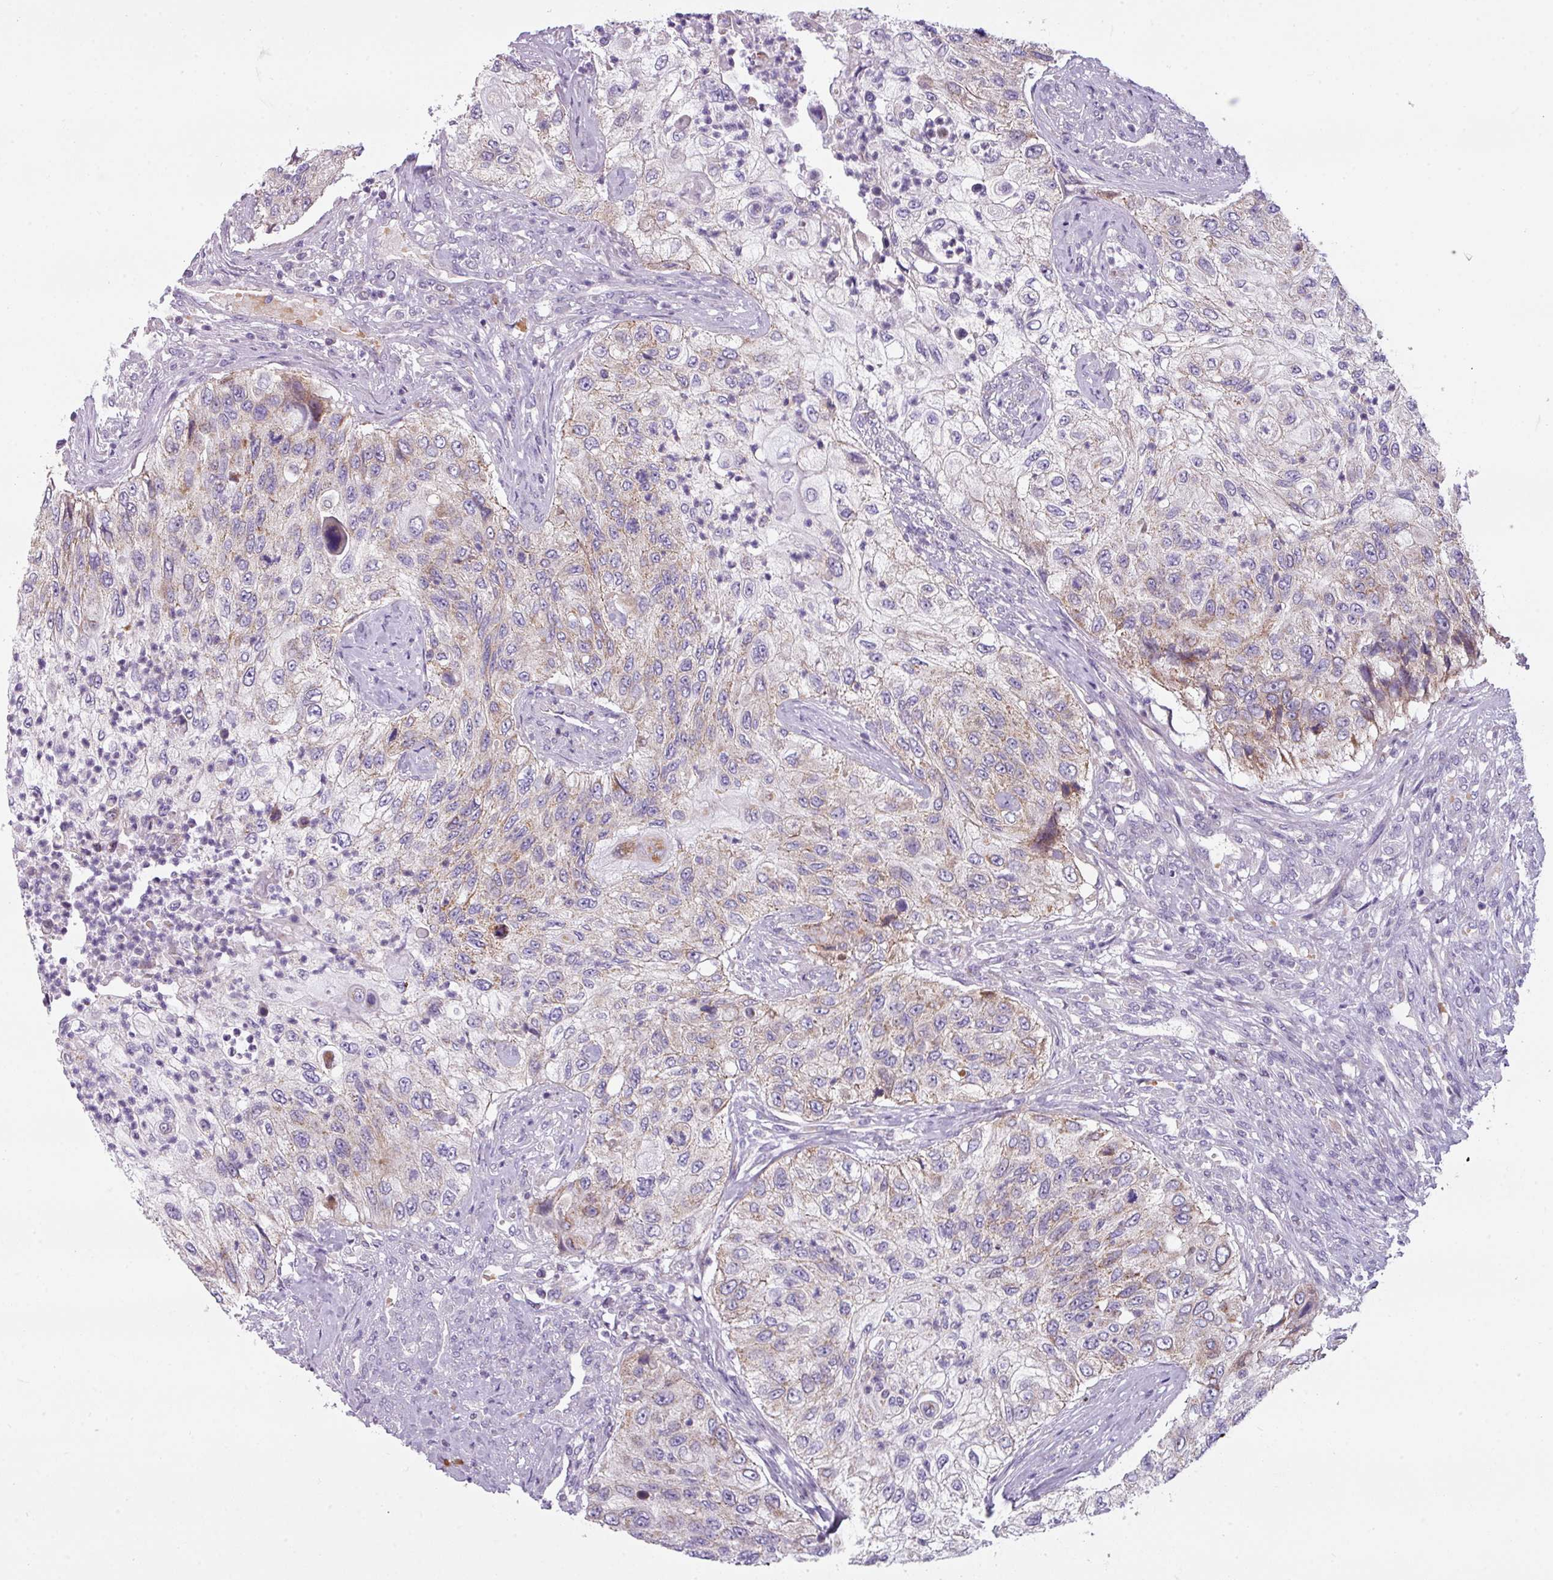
{"staining": {"intensity": "weak", "quantity": "25%-75%", "location": "cytoplasmic/membranous"}, "tissue": "urothelial cancer", "cell_type": "Tumor cells", "image_type": "cancer", "snomed": [{"axis": "morphology", "description": "Urothelial carcinoma, High grade"}, {"axis": "topography", "description": "Urinary bladder"}], "caption": "Immunohistochemical staining of human high-grade urothelial carcinoma reveals low levels of weak cytoplasmic/membranous expression in about 25%-75% of tumor cells.", "gene": "C2orf68", "patient": {"sex": "female", "age": 60}}